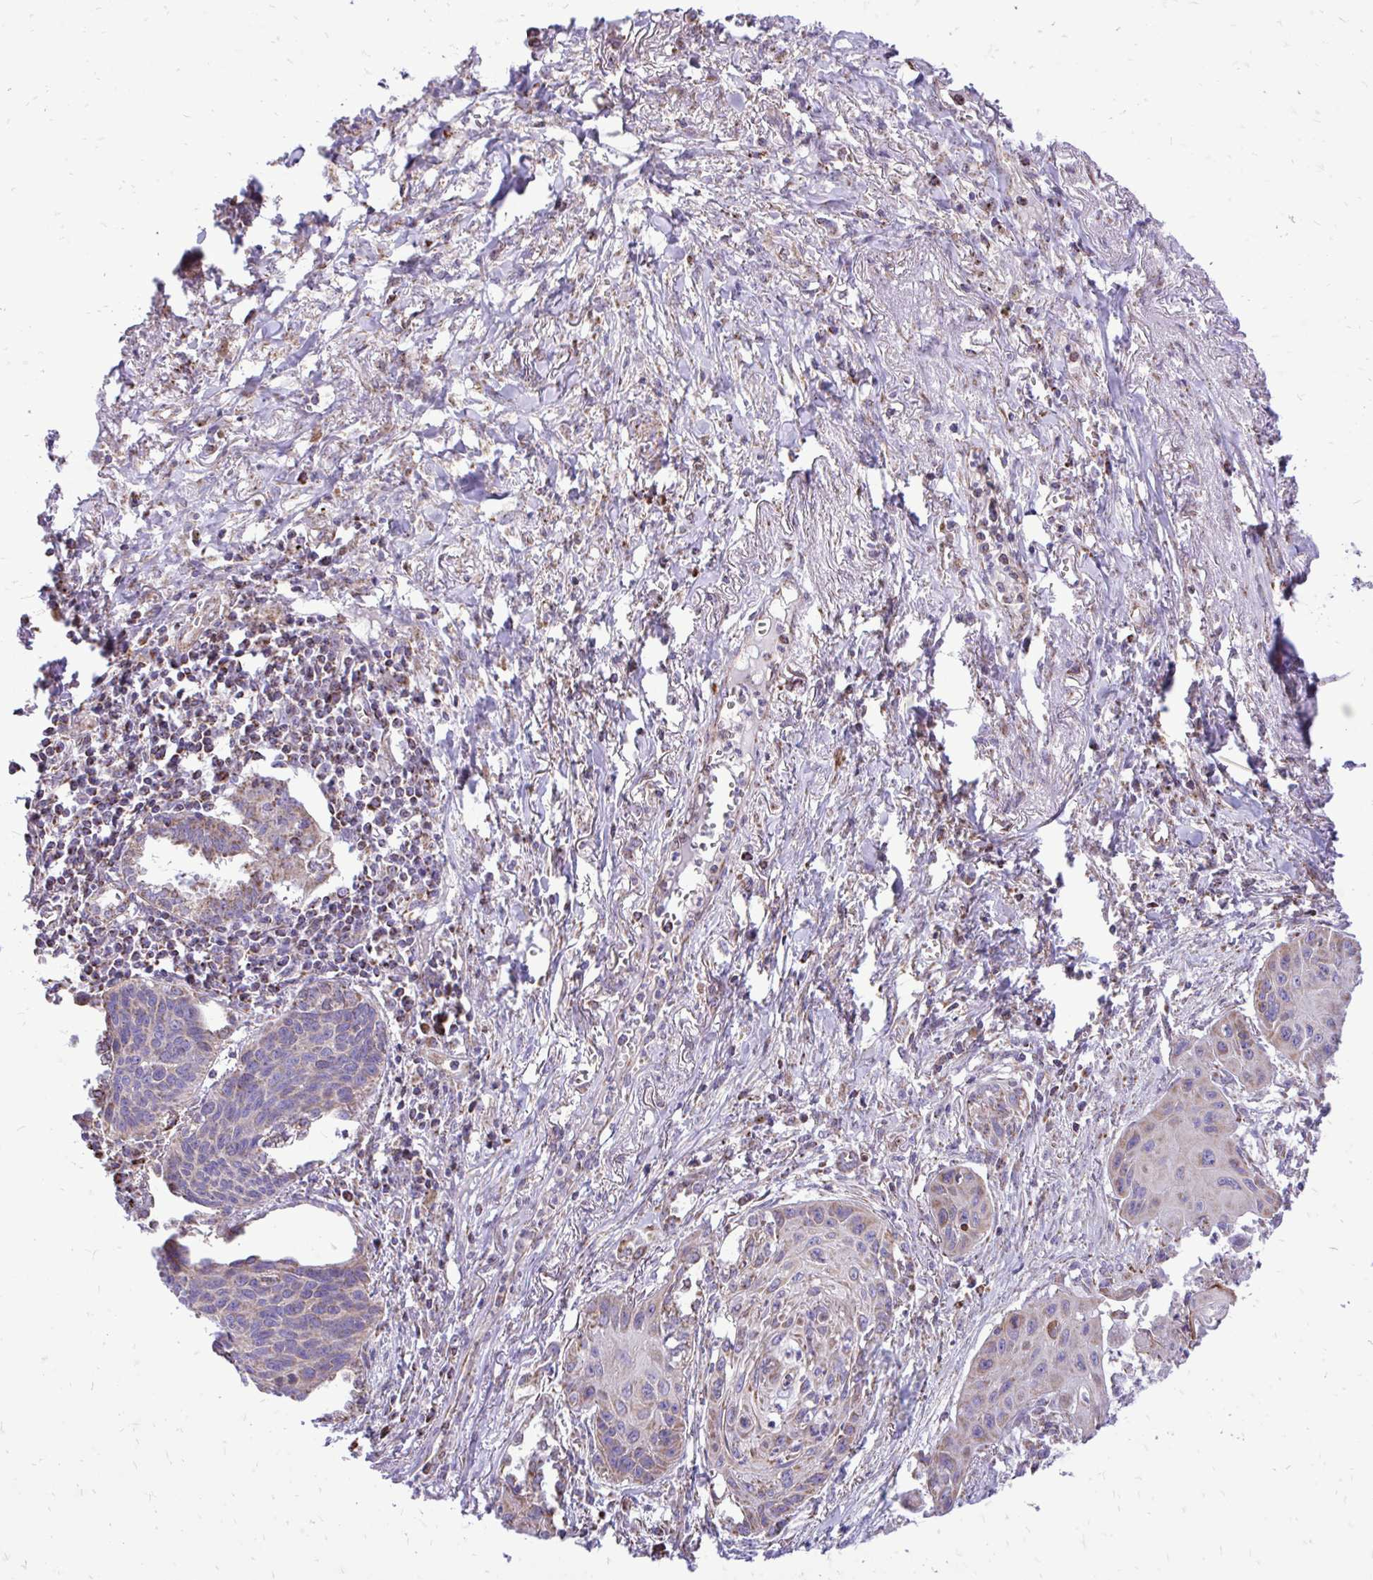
{"staining": {"intensity": "moderate", "quantity": "<25%", "location": "cytoplasmic/membranous"}, "tissue": "lung cancer", "cell_type": "Tumor cells", "image_type": "cancer", "snomed": [{"axis": "morphology", "description": "Squamous cell carcinoma, NOS"}, {"axis": "topography", "description": "Lung"}], "caption": "Immunohistochemical staining of human lung cancer (squamous cell carcinoma) exhibits moderate cytoplasmic/membranous protein staining in about <25% of tumor cells.", "gene": "UBE2C", "patient": {"sex": "male", "age": 71}}